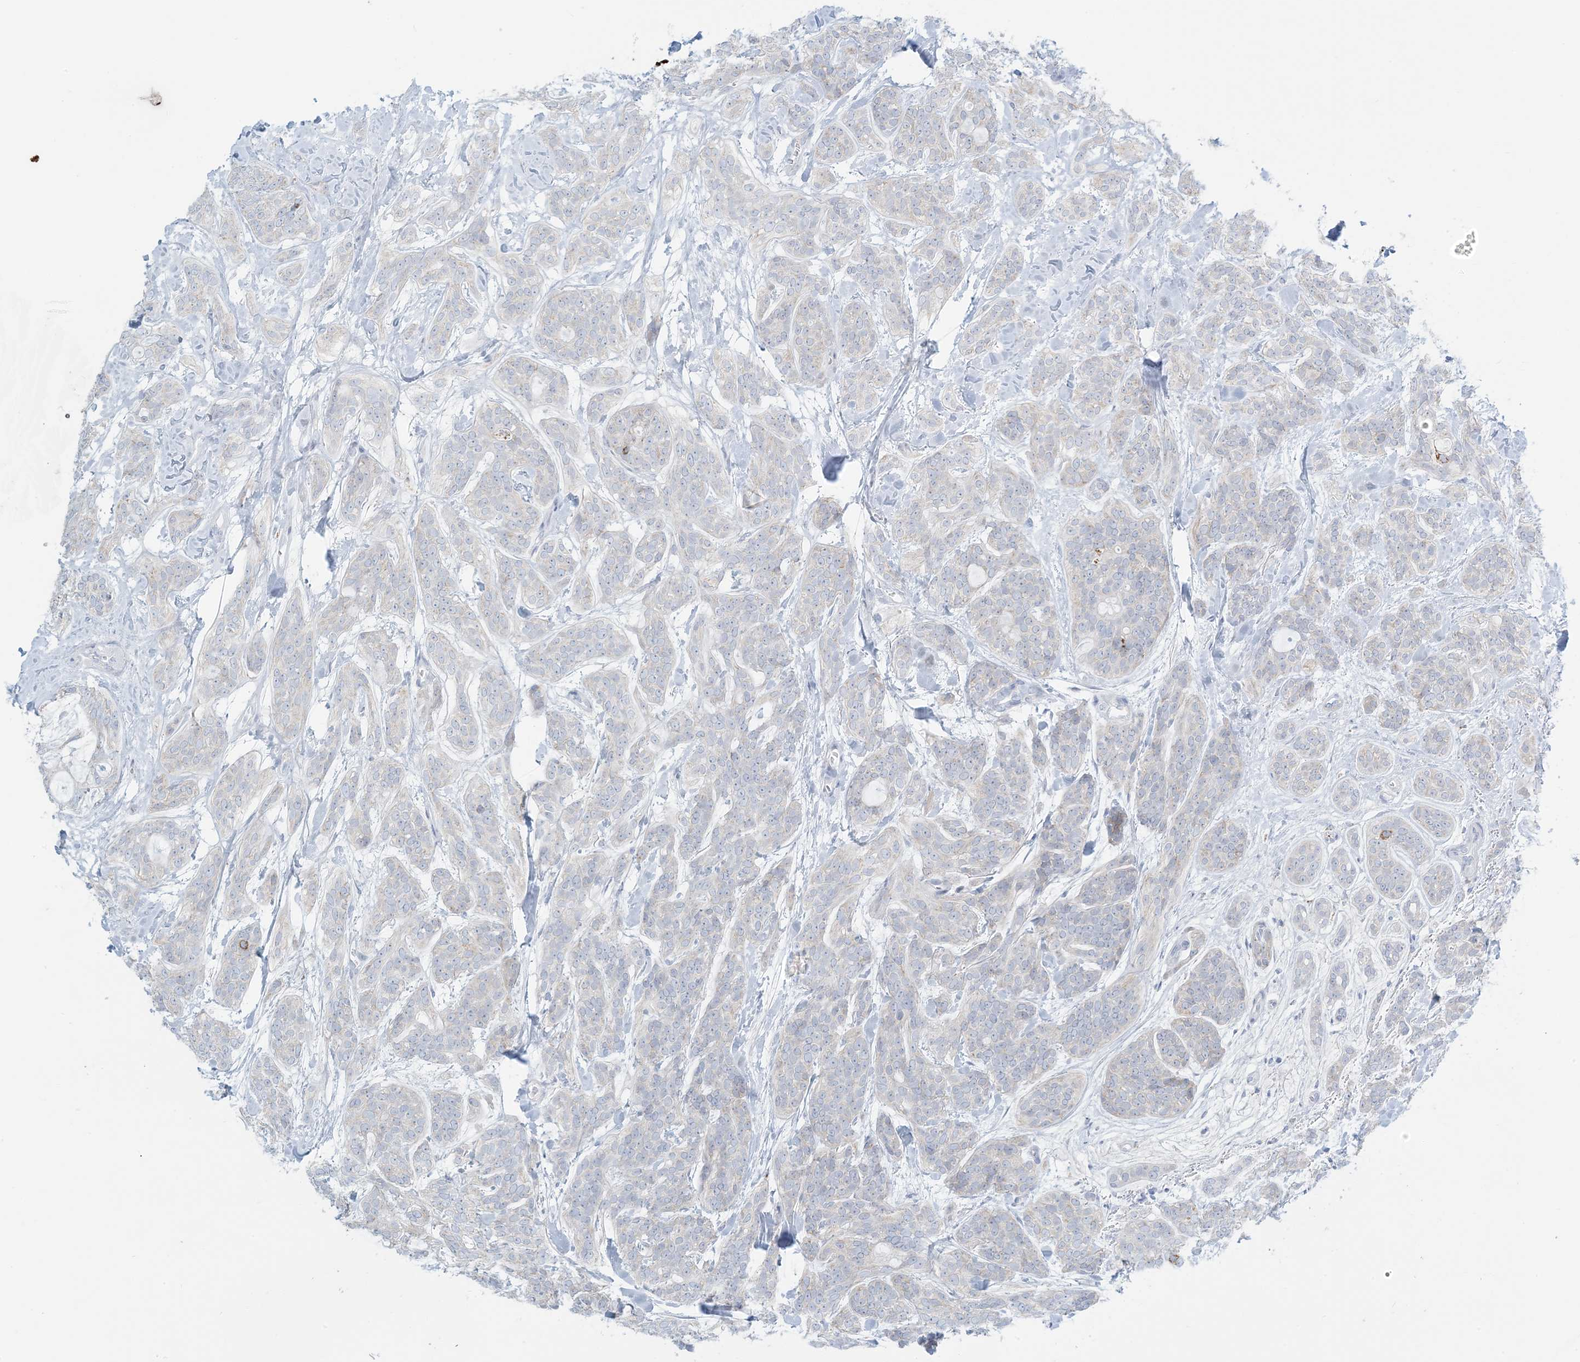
{"staining": {"intensity": "negative", "quantity": "none", "location": "none"}, "tissue": "head and neck cancer", "cell_type": "Tumor cells", "image_type": "cancer", "snomed": [{"axis": "morphology", "description": "Adenocarcinoma, NOS"}, {"axis": "topography", "description": "Head-Neck"}], "caption": "Micrograph shows no significant protein positivity in tumor cells of head and neck cancer (adenocarcinoma).", "gene": "ZDHHC4", "patient": {"sex": "male", "age": 66}}